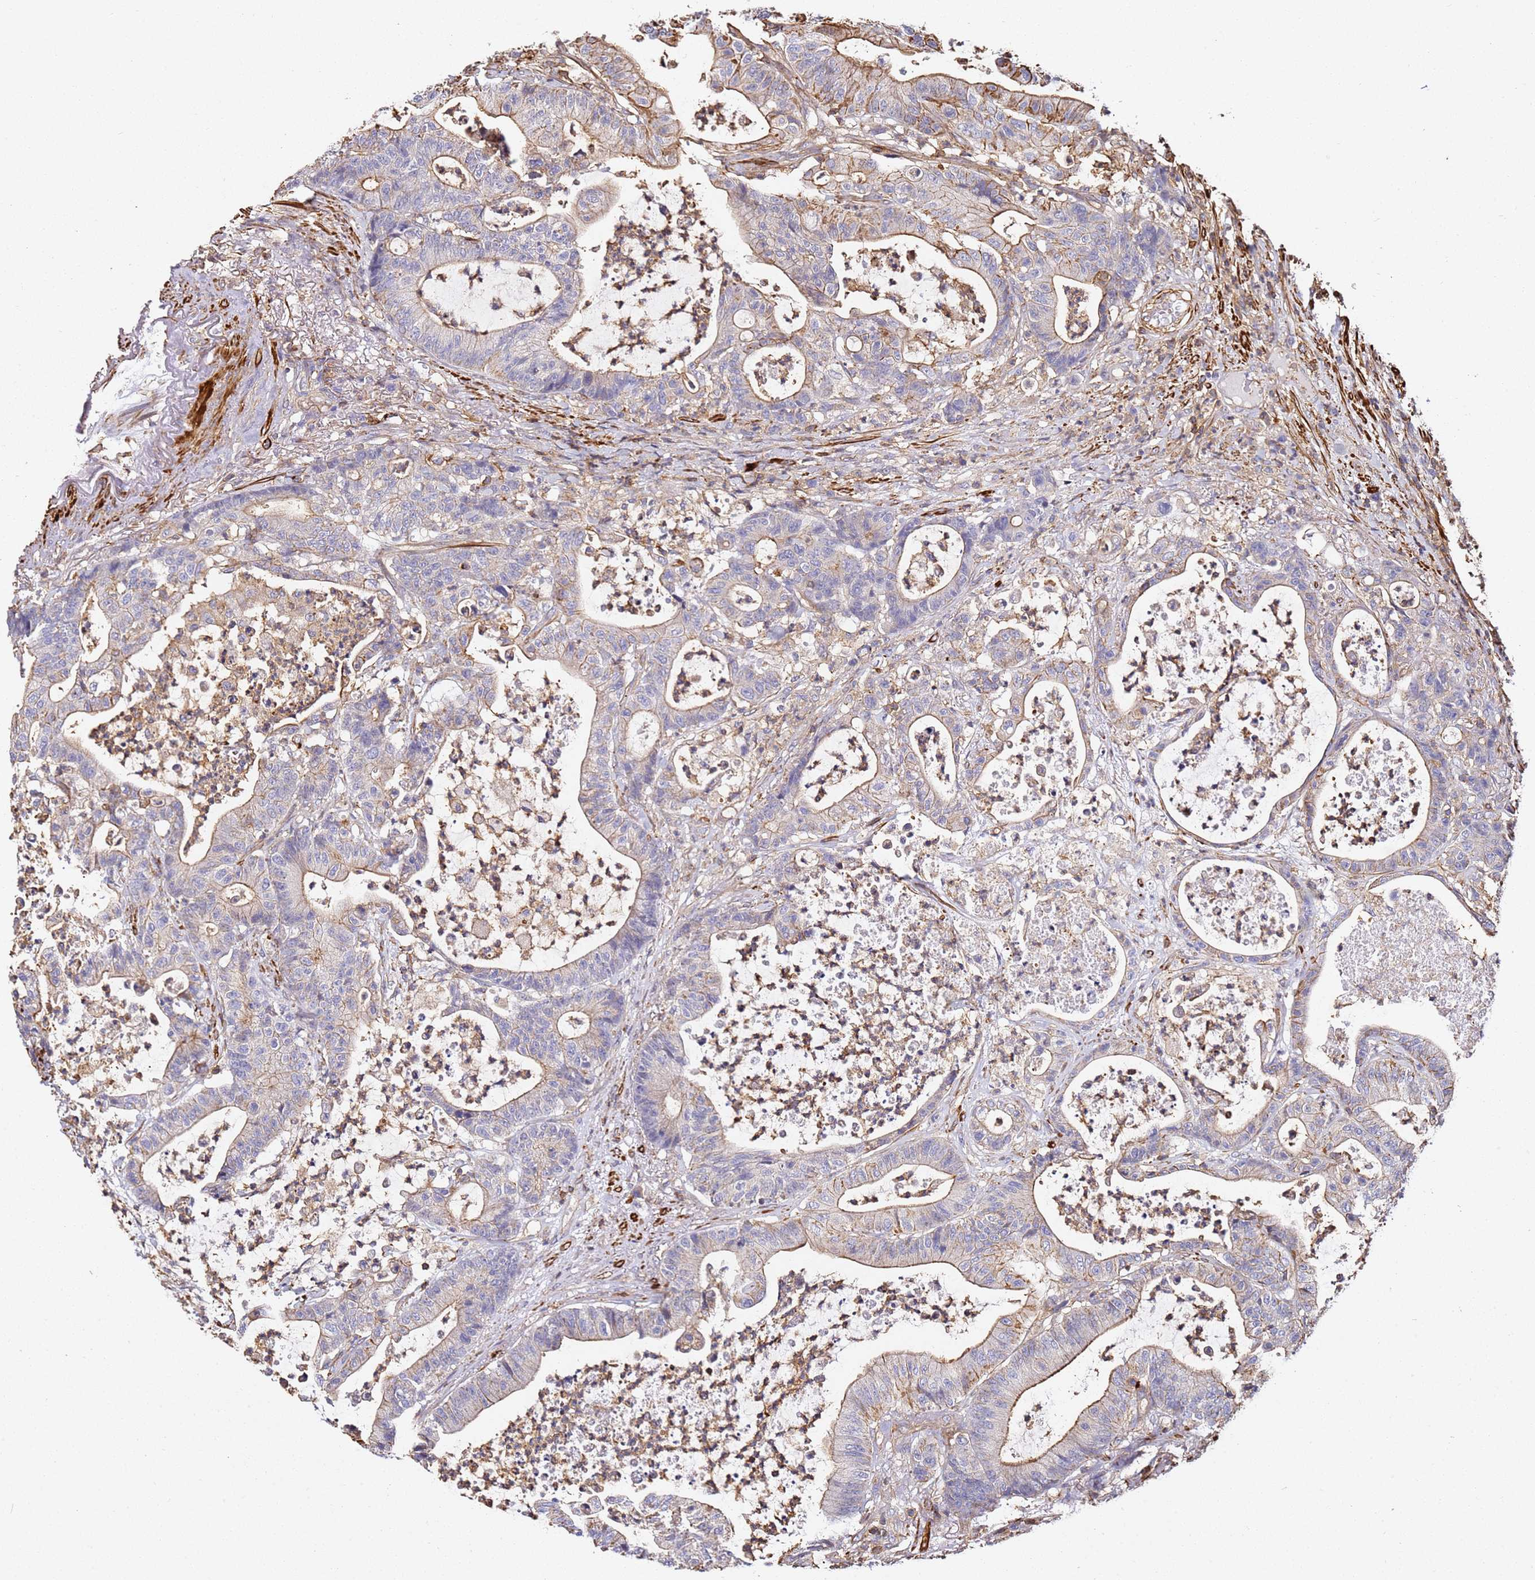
{"staining": {"intensity": "moderate", "quantity": "25%-75%", "location": "cytoplasmic/membranous"}, "tissue": "colorectal cancer", "cell_type": "Tumor cells", "image_type": "cancer", "snomed": [{"axis": "morphology", "description": "Adenocarcinoma, NOS"}, {"axis": "topography", "description": "Colon"}], "caption": "Colorectal adenocarcinoma tissue shows moderate cytoplasmic/membranous expression in approximately 25%-75% of tumor cells", "gene": "ZNF671", "patient": {"sex": "female", "age": 84}}